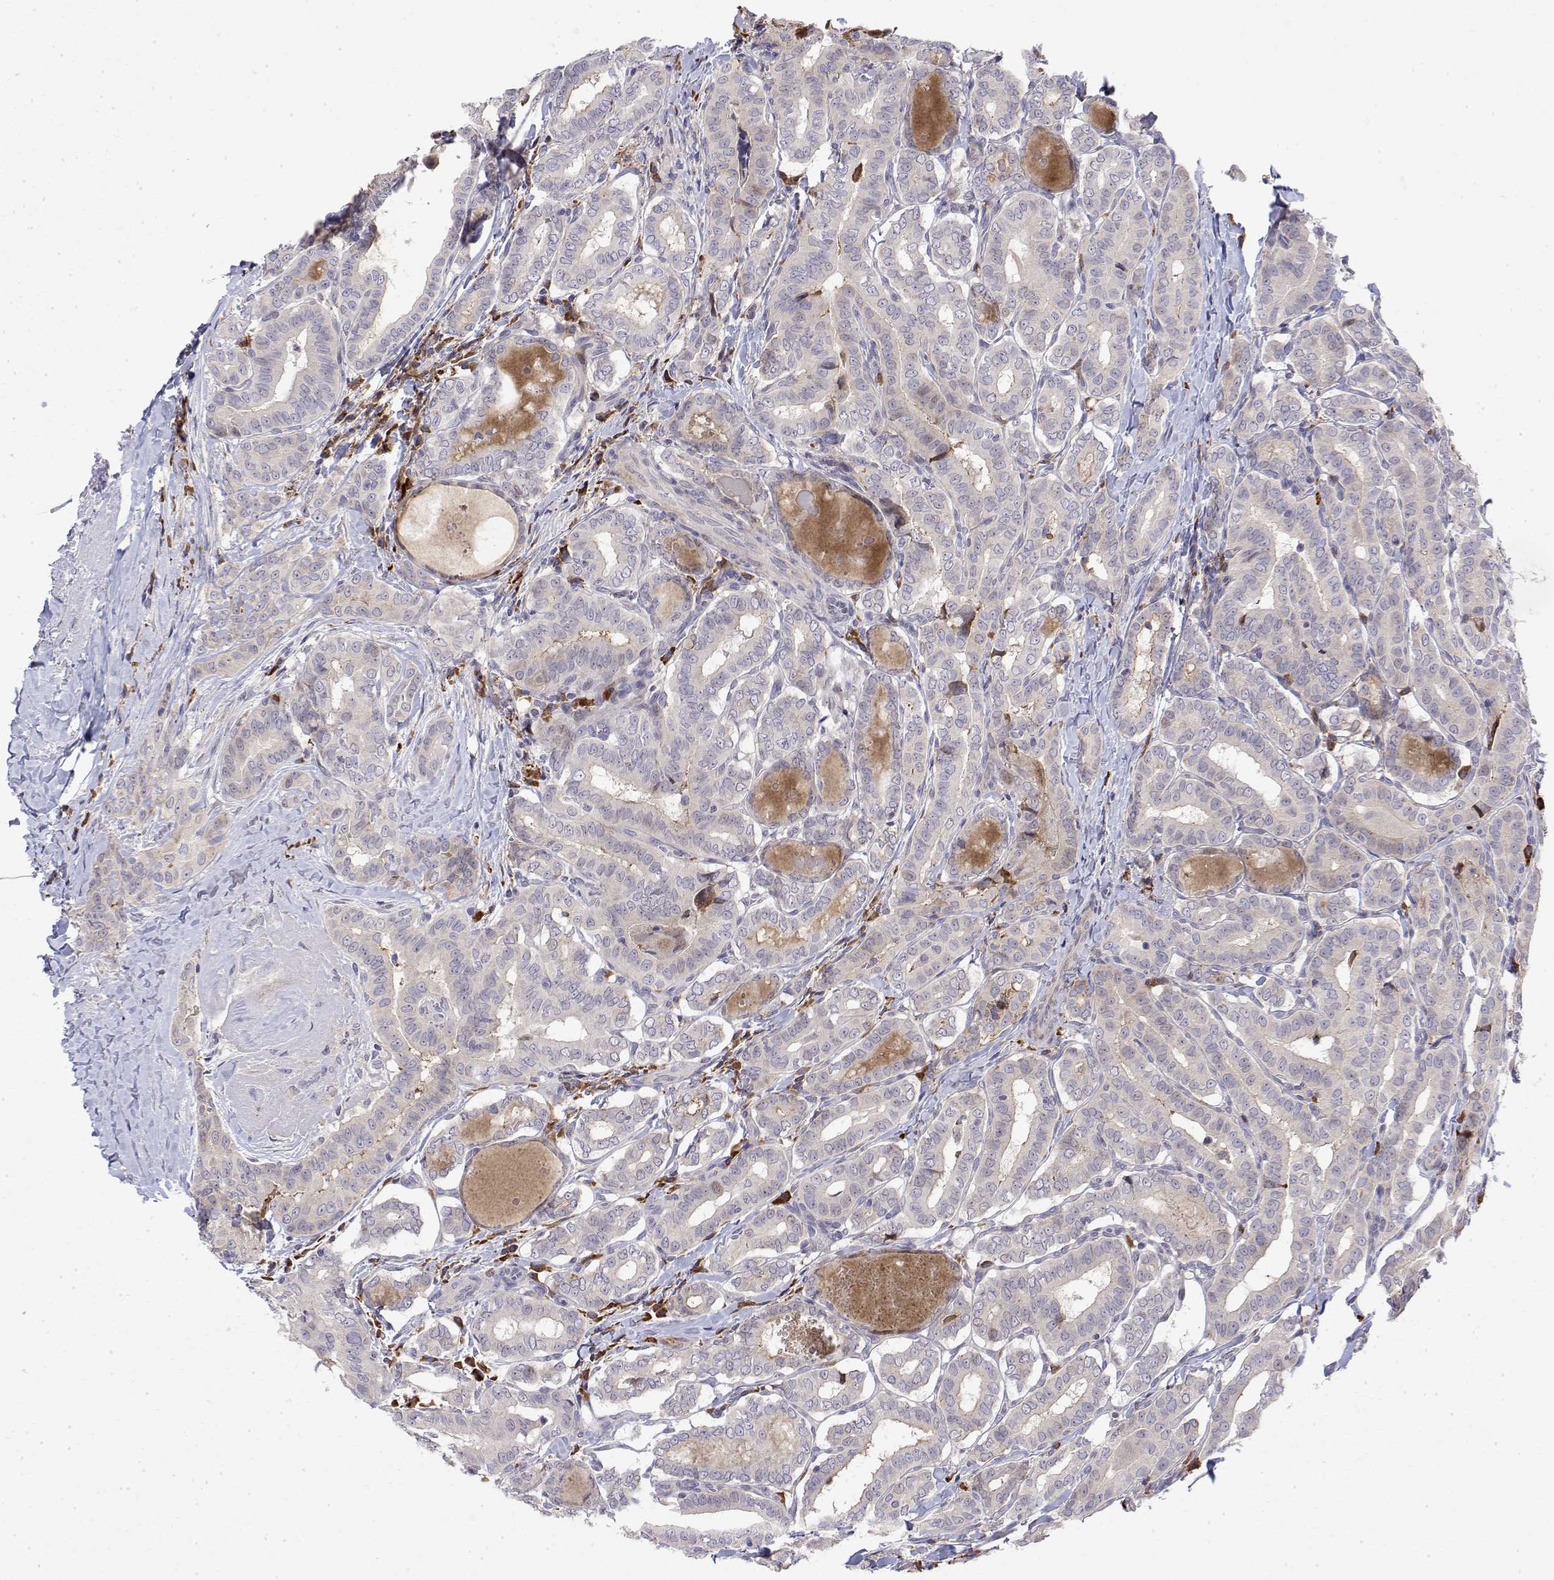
{"staining": {"intensity": "negative", "quantity": "none", "location": "none"}, "tissue": "thyroid cancer", "cell_type": "Tumor cells", "image_type": "cancer", "snomed": [{"axis": "morphology", "description": "Papillary adenocarcinoma, NOS"}, {"axis": "morphology", "description": "Papillary adenoma metastatic"}, {"axis": "topography", "description": "Thyroid gland"}], "caption": "This is an immunohistochemistry micrograph of human thyroid cancer. There is no positivity in tumor cells.", "gene": "IGFBP4", "patient": {"sex": "female", "age": 50}}